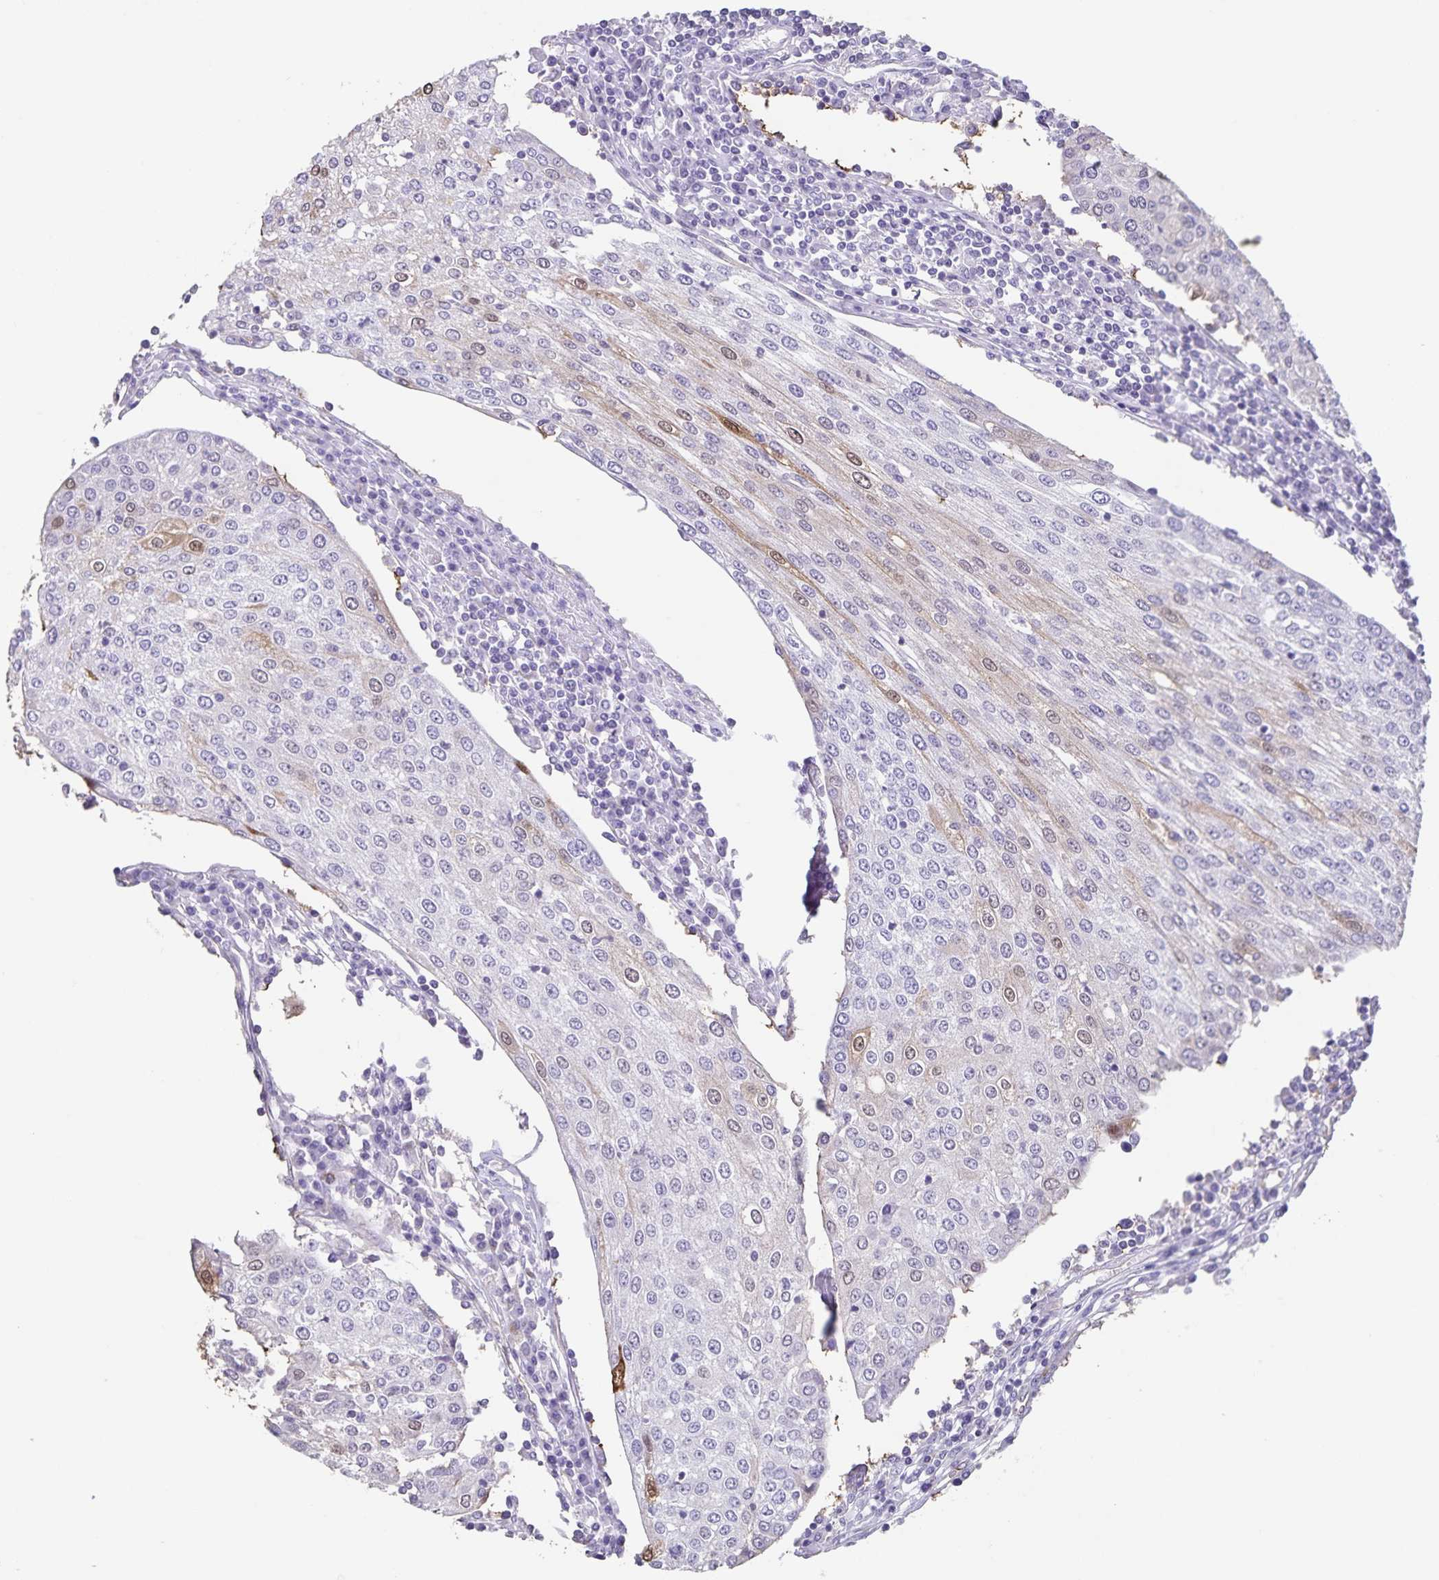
{"staining": {"intensity": "weak", "quantity": "<25%", "location": "cytoplasmic/membranous"}, "tissue": "urothelial cancer", "cell_type": "Tumor cells", "image_type": "cancer", "snomed": [{"axis": "morphology", "description": "Urothelial carcinoma, High grade"}, {"axis": "topography", "description": "Urinary bladder"}], "caption": "Immunohistochemistry (IHC) of urothelial carcinoma (high-grade) reveals no positivity in tumor cells. (DAB immunohistochemistry (IHC), high magnification).", "gene": "SYNM", "patient": {"sex": "female", "age": 85}}